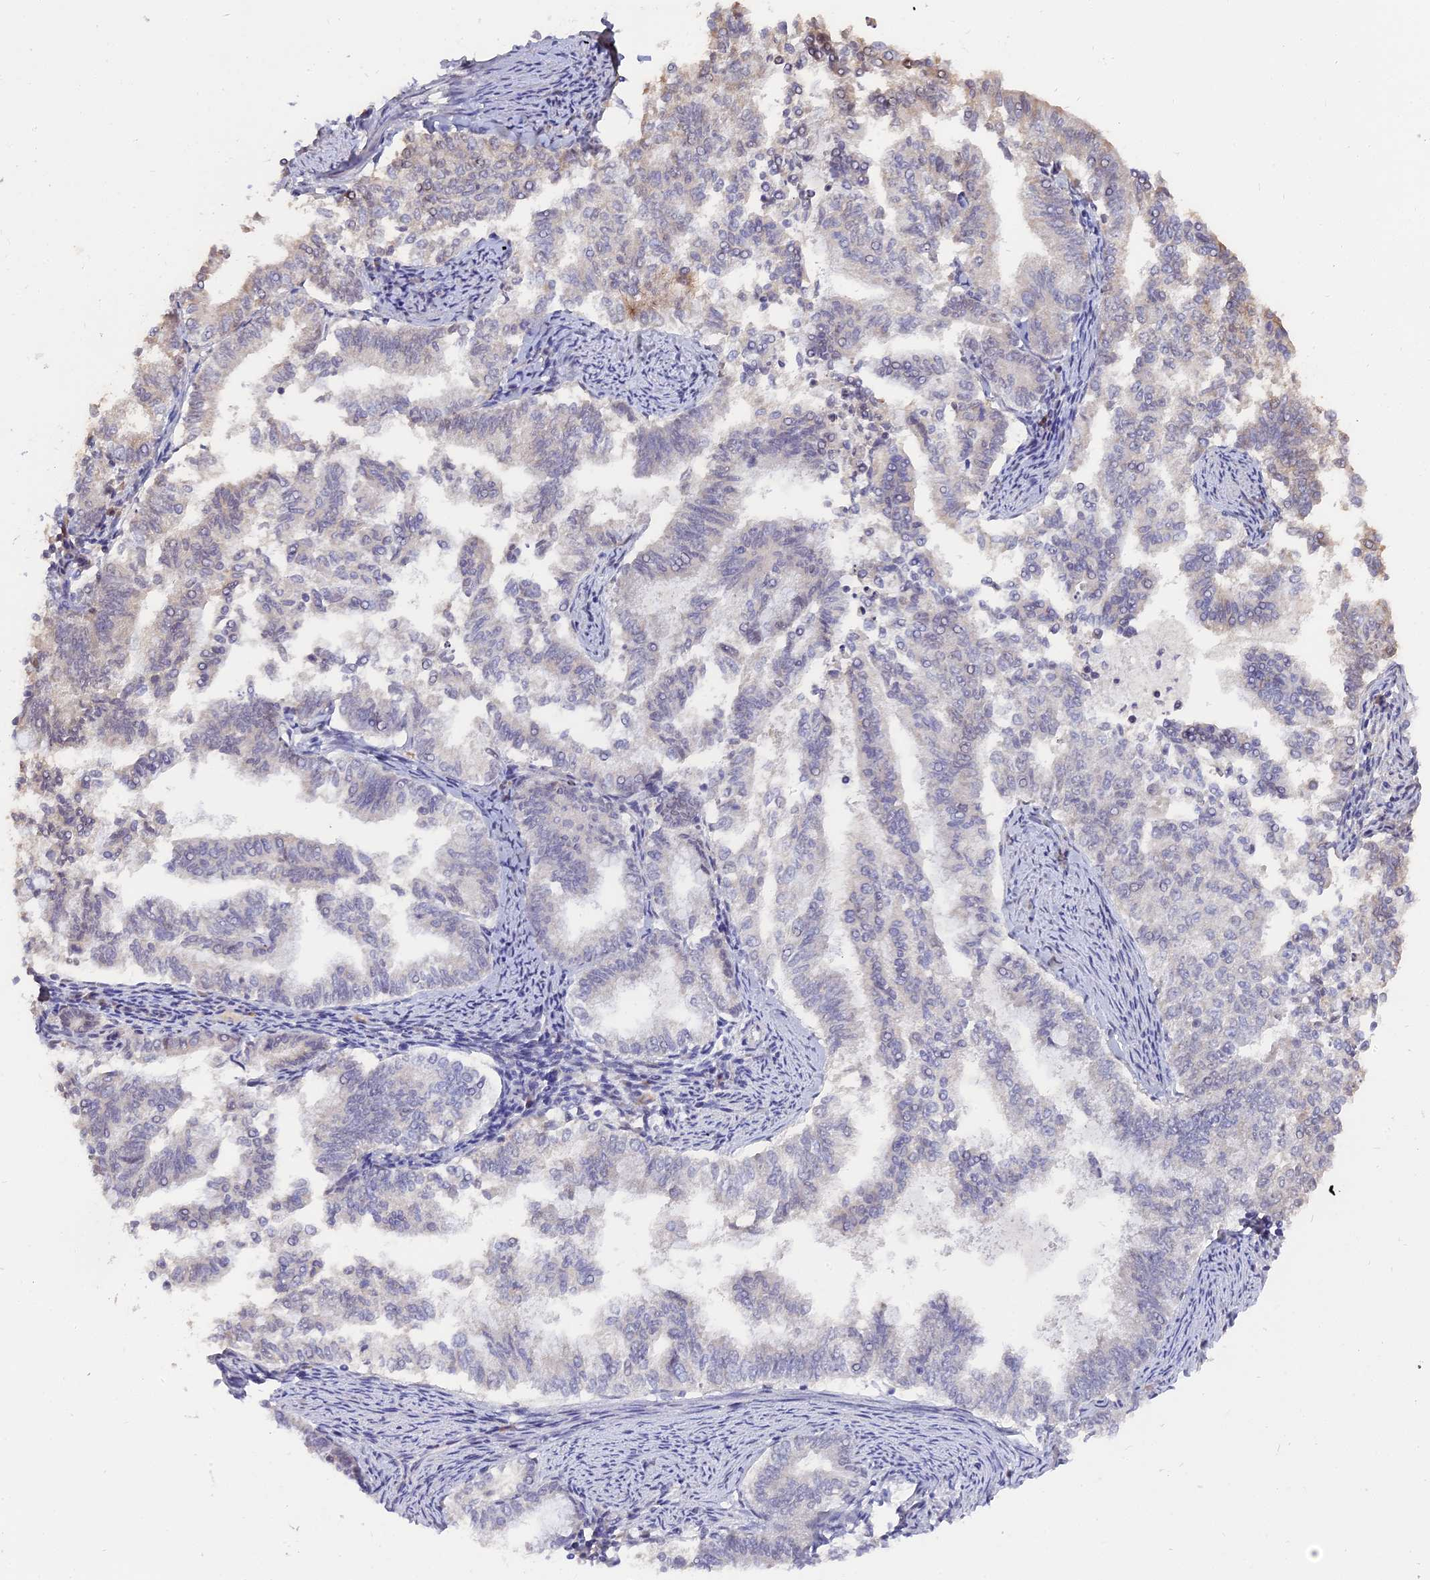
{"staining": {"intensity": "negative", "quantity": "none", "location": "none"}, "tissue": "endometrial cancer", "cell_type": "Tumor cells", "image_type": "cancer", "snomed": [{"axis": "morphology", "description": "Adenocarcinoma, NOS"}, {"axis": "topography", "description": "Endometrium"}], "caption": "Tumor cells show no significant protein positivity in endometrial cancer (adenocarcinoma). (DAB immunohistochemistry with hematoxylin counter stain).", "gene": "NR1H3", "patient": {"sex": "female", "age": 79}}